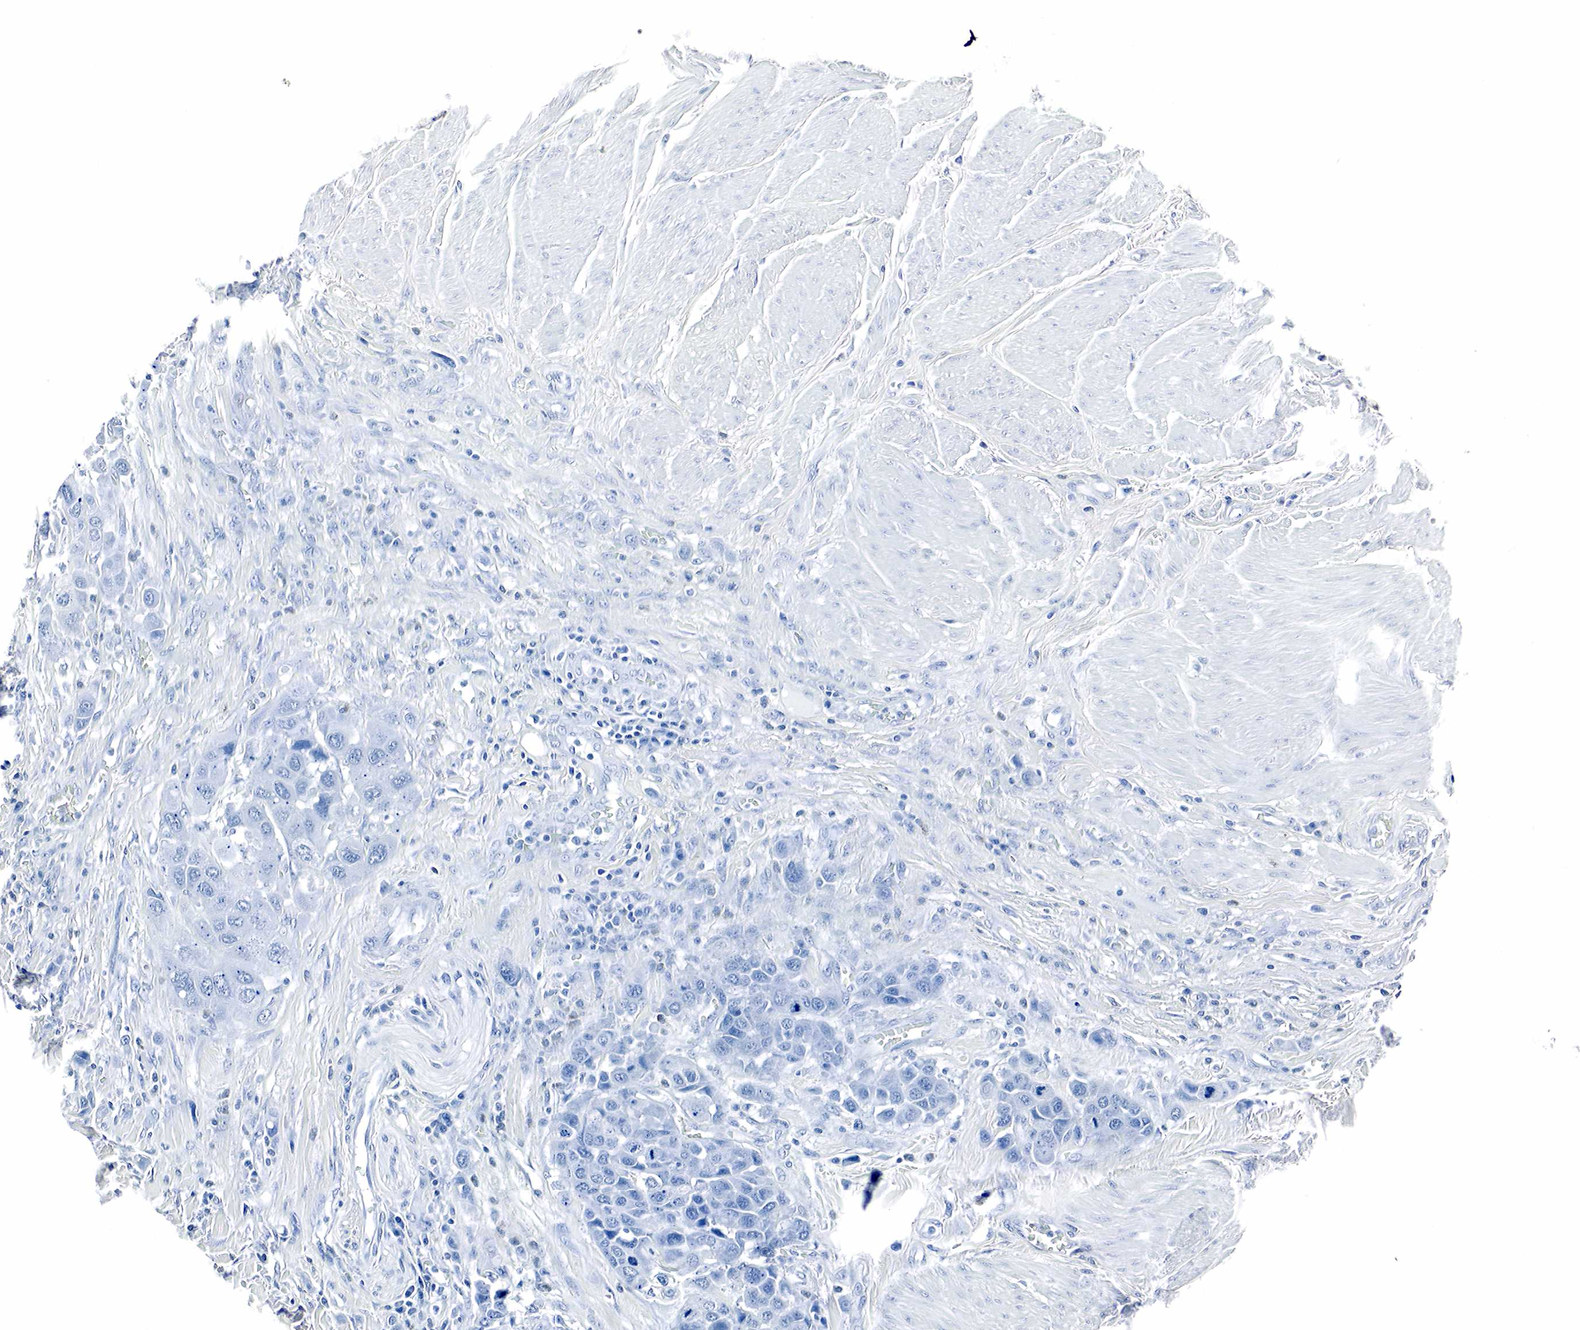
{"staining": {"intensity": "negative", "quantity": "none", "location": "none"}, "tissue": "urothelial cancer", "cell_type": "Tumor cells", "image_type": "cancer", "snomed": [{"axis": "morphology", "description": "Urothelial carcinoma, High grade"}, {"axis": "topography", "description": "Urinary bladder"}], "caption": "Immunohistochemical staining of human urothelial cancer displays no significant positivity in tumor cells.", "gene": "GAST", "patient": {"sex": "male", "age": 50}}